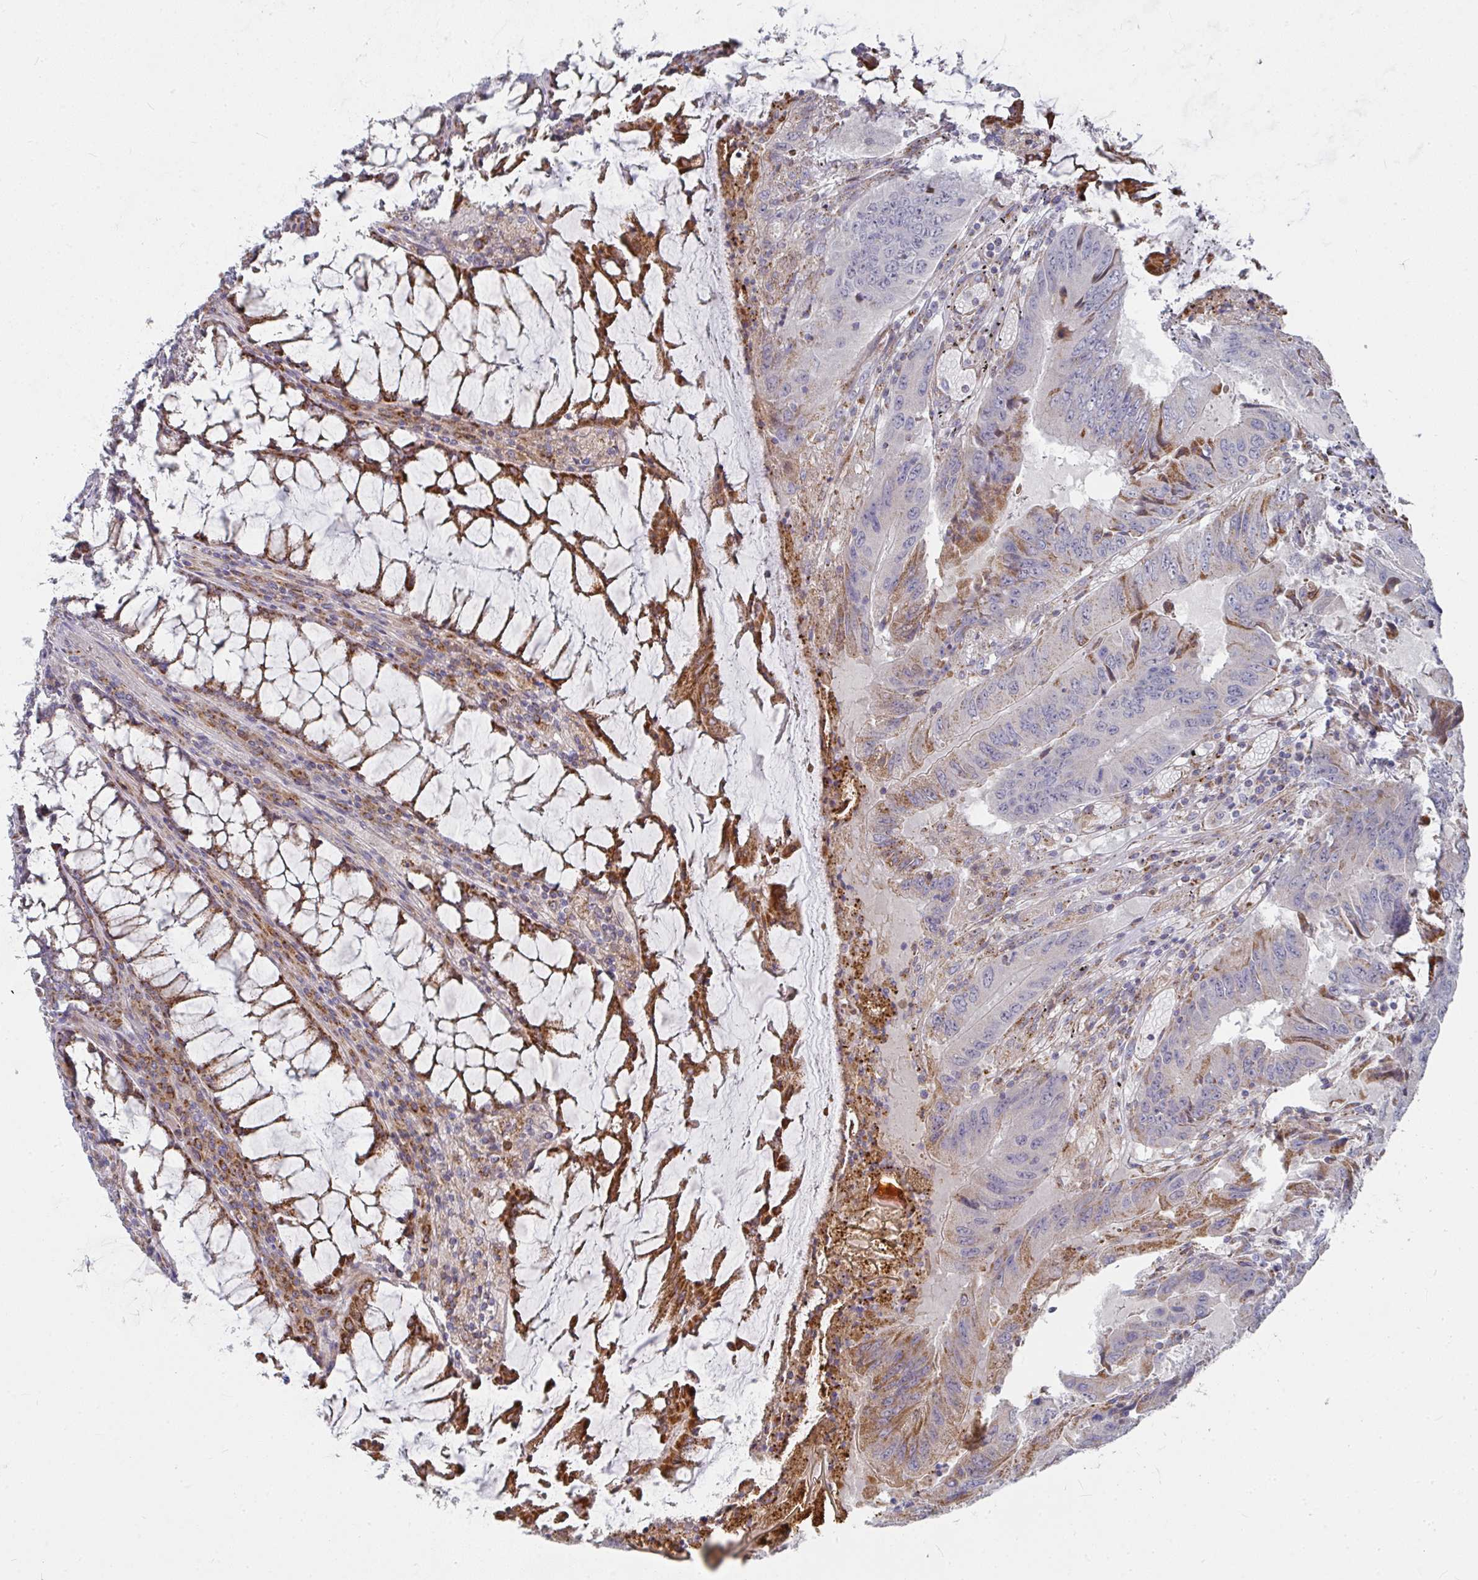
{"staining": {"intensity": "moderate", "quantity": "<25%", "location": "cytoplasmic/membranous"}, "tissue": "colorectal cancer", "cell_type": "Tumor cells", "image_type": "cancer", "snomed": [{"axis": "morphology", "description": "Adenocarcinoma, NOS"}, {"axis": "topography", "description": "Colon"}], "caption": "Human colorectal adenocarcinoma stained for a protein (brown) displays moderate cytoplasmic/membranous positive staining in approximately <25% of tumor cells.", "gene": "RHEBL1", "patient": {"sex": "male", "age": 53}}